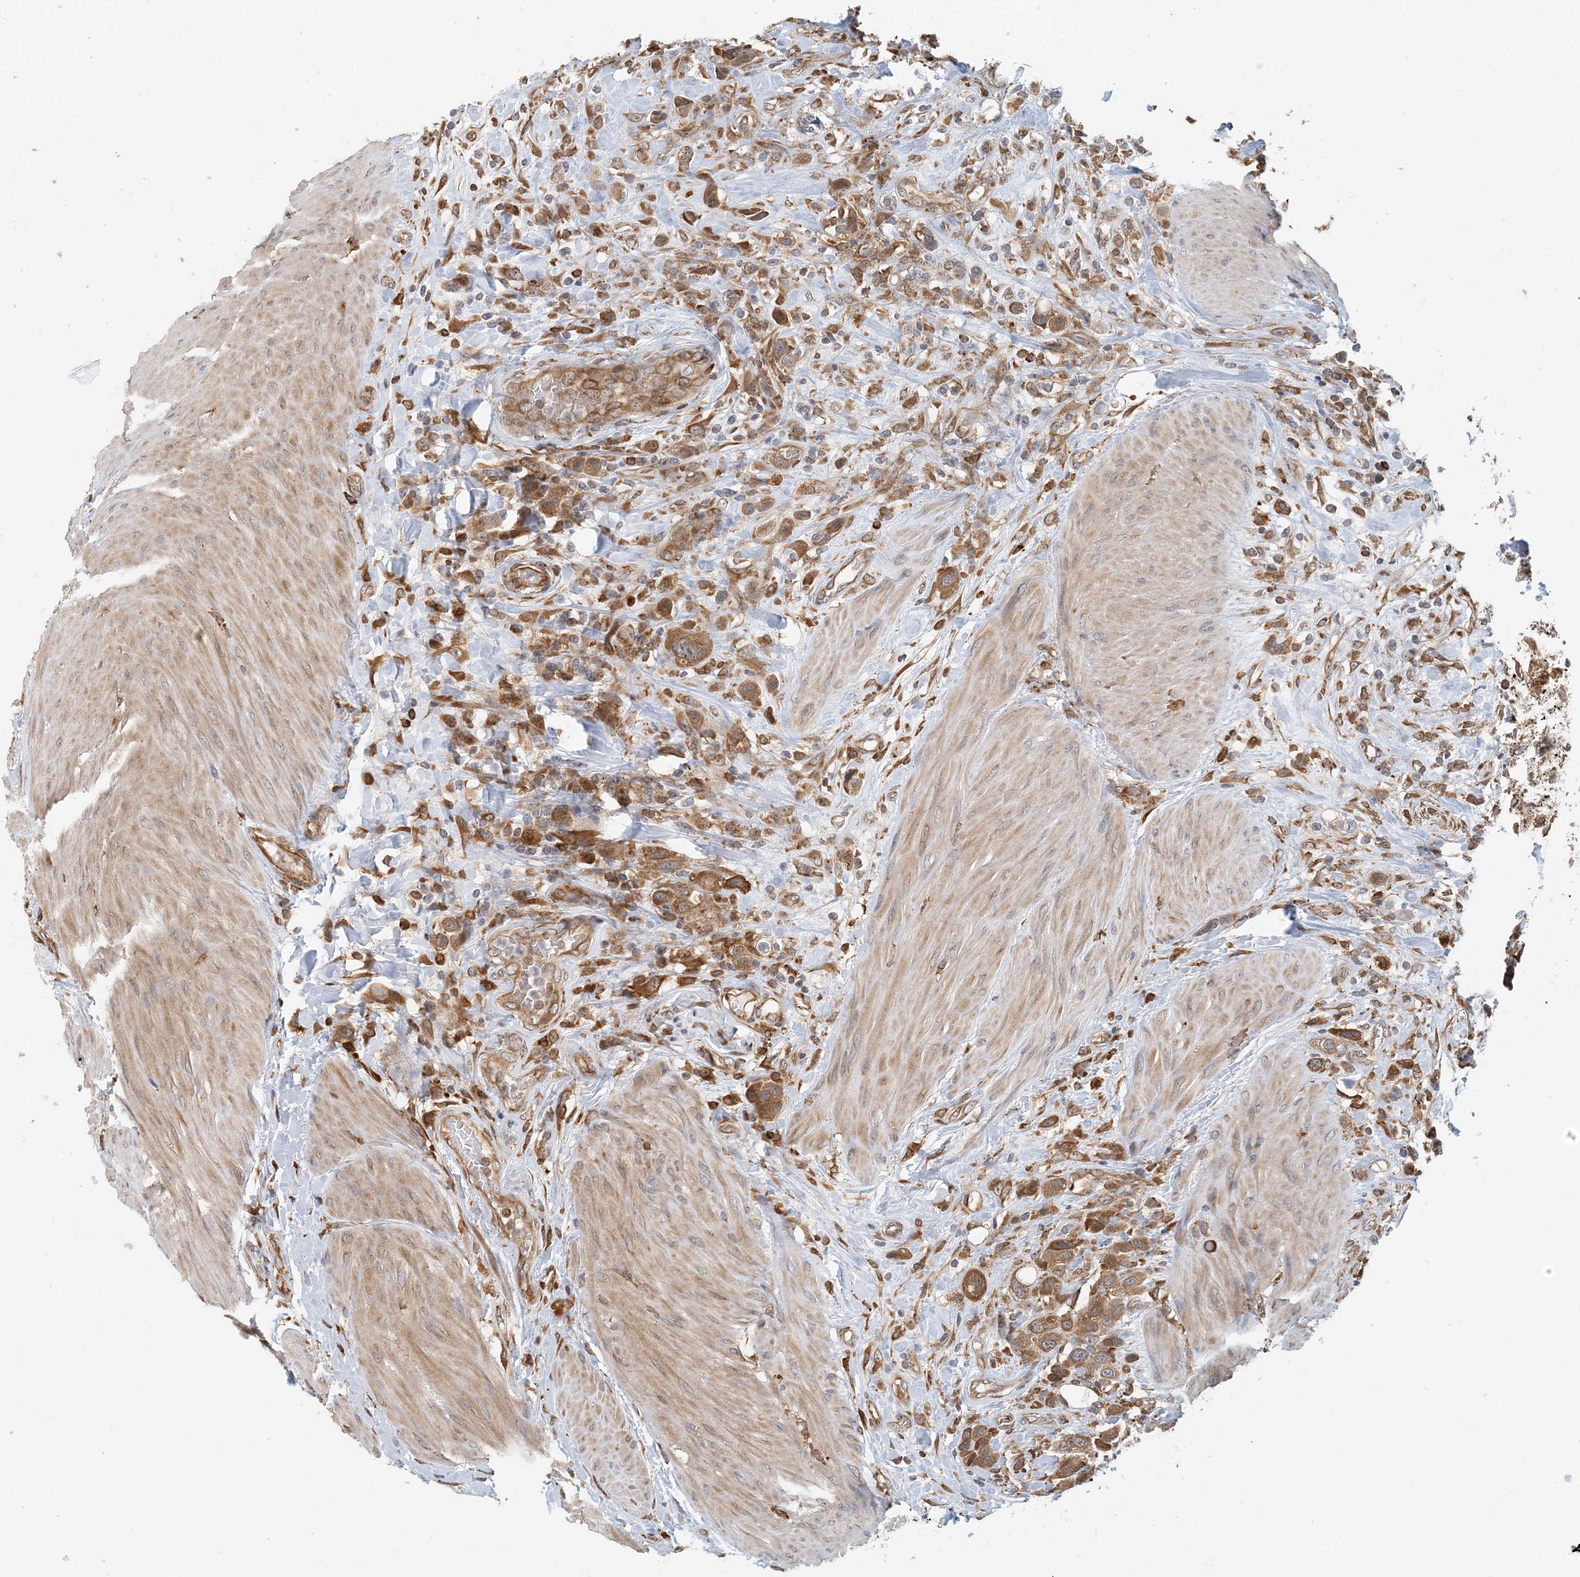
{"staining": {"intensity": "moderate", "quantity": ">75%", "location": "cytoplasmic/membranous"}, "tissue": "urothelial cancer", "cell_type": "Tumor cells", "image_type": "cancer", "snomed": [{"axis": "morphology", "description": "Urothelial carcinoma, High grade"}, {"axis": "topography", "description": "Urinary bladder"}], "caption": "Protein positivity by IHC shows moderate cytoplasmic/membranous positivity in approximately >75% of tumor cells in high-grade urothelial carcinoma. The staining was performed using DAB to visualize the protein expression in brown, while the nuclei were stained in blue with hematoxylin (Magnification: 20x).", "gene": "HNMT", "patient": {"sex": "male", "age": 50}}